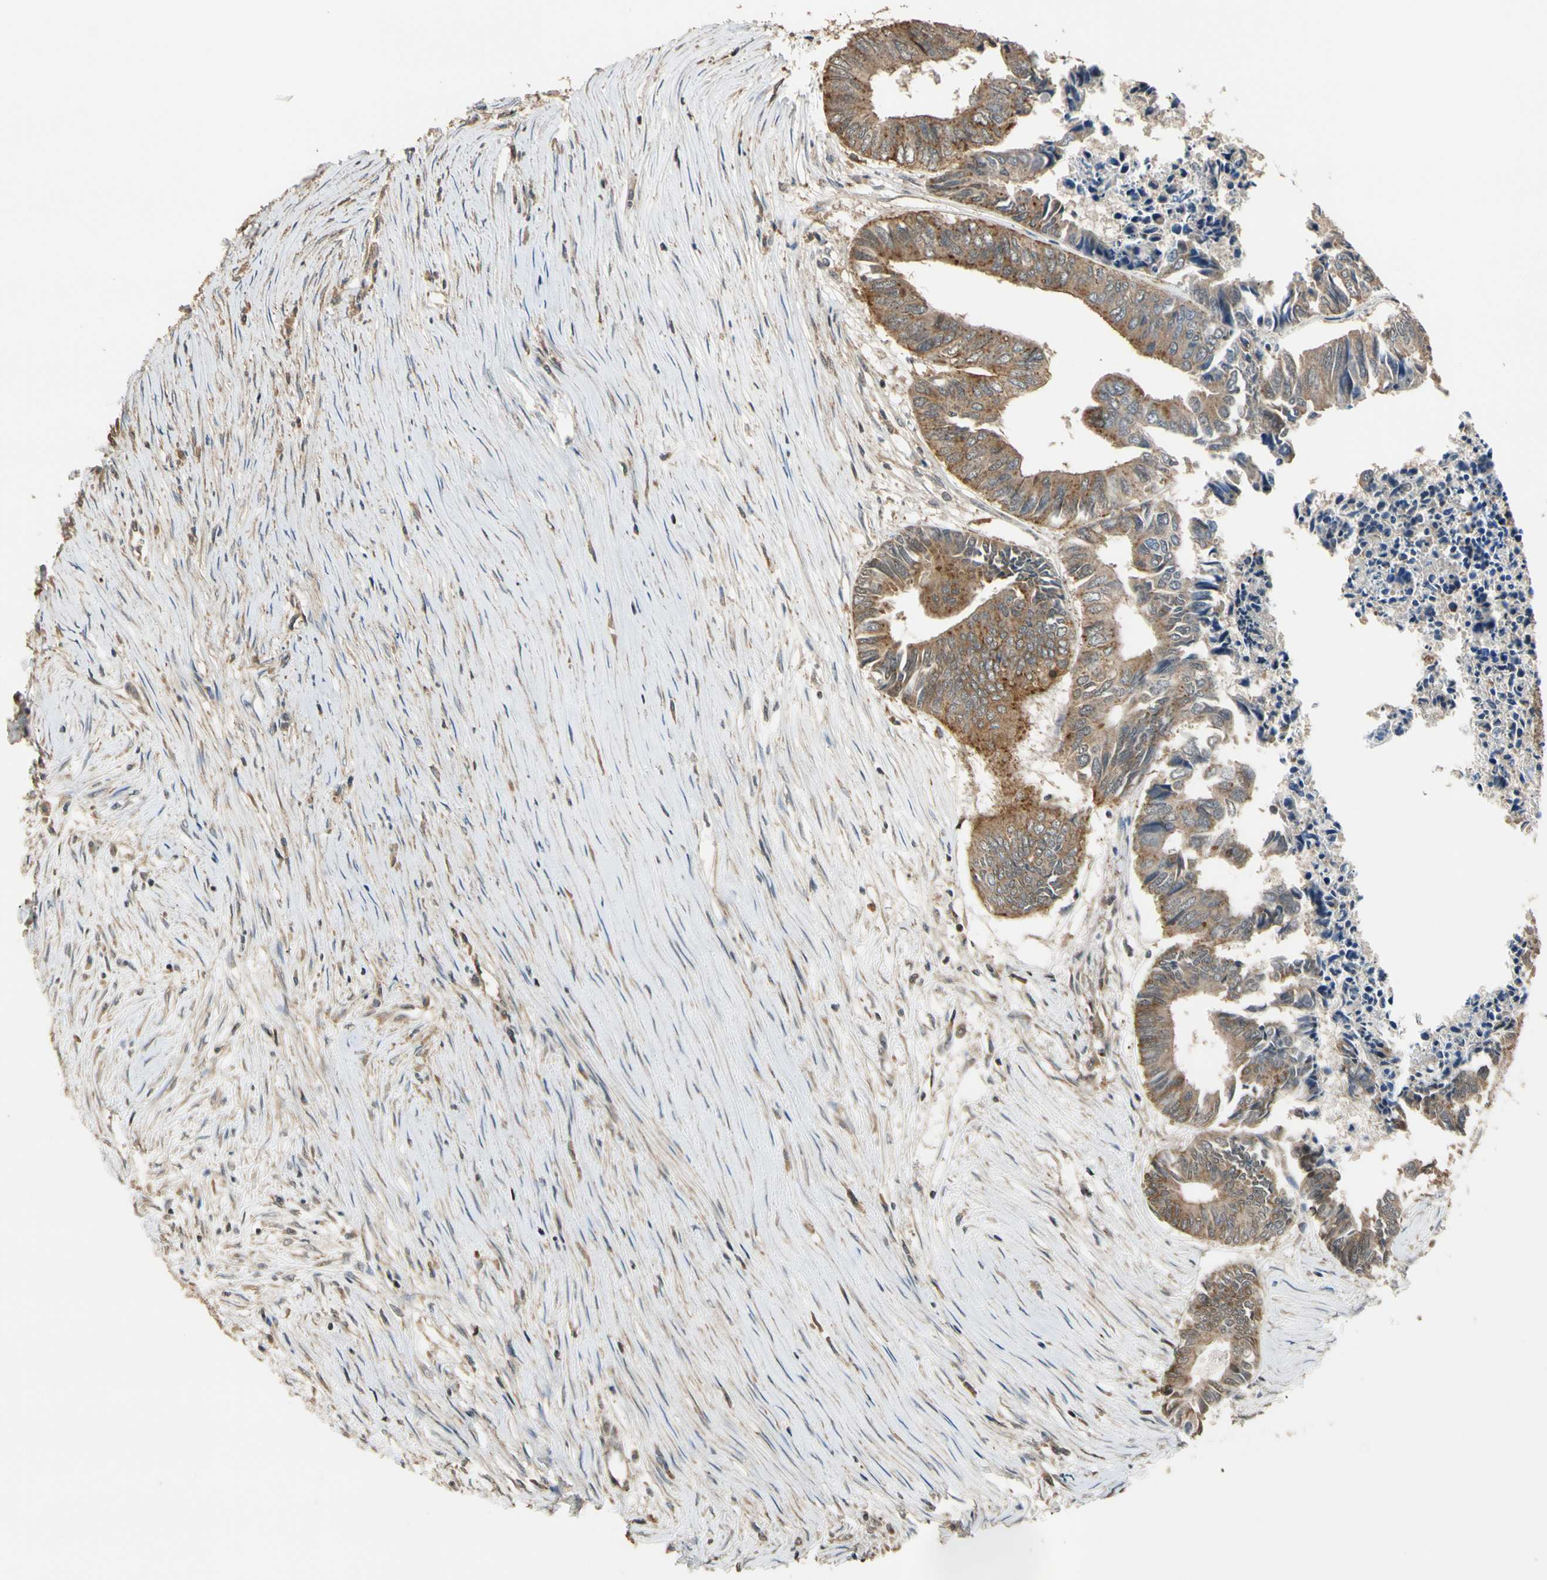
{"staining": {"intensity": "moderate", "quantity": ">75%", "location": "cytoplasmic/membranous"}, "tissue": "colorectal cancer", "cell_type": "Tumor cells", "image_type": "cancer", "snomed": [{"axis": "morphology", "description": "Adenocarcinoma, NOS"}, {"axis": "topography", "description": "Rectum"}], "caption": "Tumor cells display medium levels of moderate cytoplasmic/membranous positivity in approximately >75% of cells in colorectal cancer.", "gene": "LAMTOR1", "patient": {"sex": "male", "age": 63}}